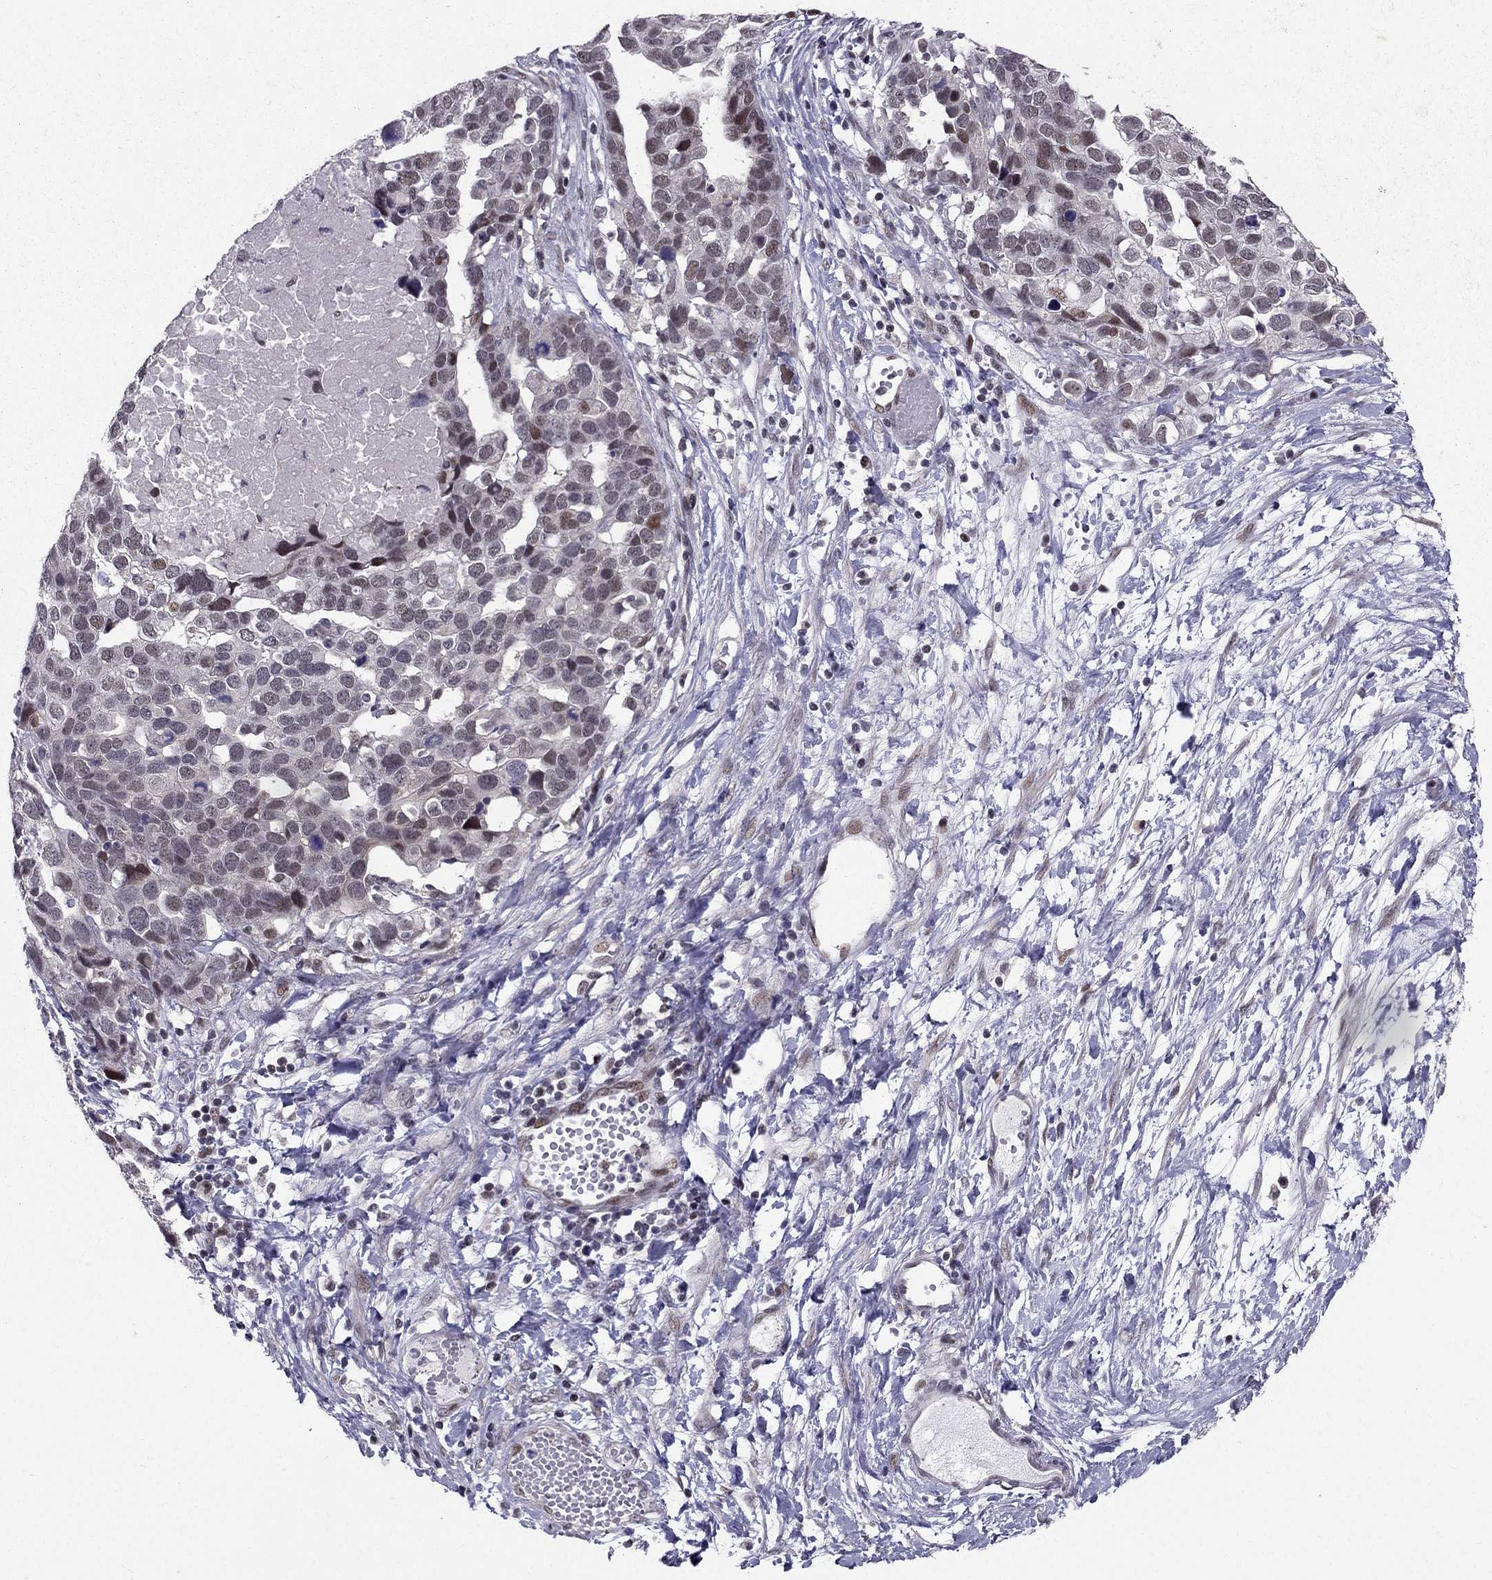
{"staining": {"intensity": "weak", "quantity": "<25%", "location": "nuclear"}, "tissue": "ovarian cancer", "cell_type": "Tumor cells", "image_type": "cancer", "snomed": [{"axis": "morphology", "description": "Cystadenocarcinoma, serous, NOS"}, {"axis": "topography", "description": "Ovary"}], "caption": "Ovarian serous cystadenocarcinoma was stained to show a protein in brown. There is no significant staining in tumor cells.", "gene": "RPRD2", "patient": {"sex": "female", "age": 54}}